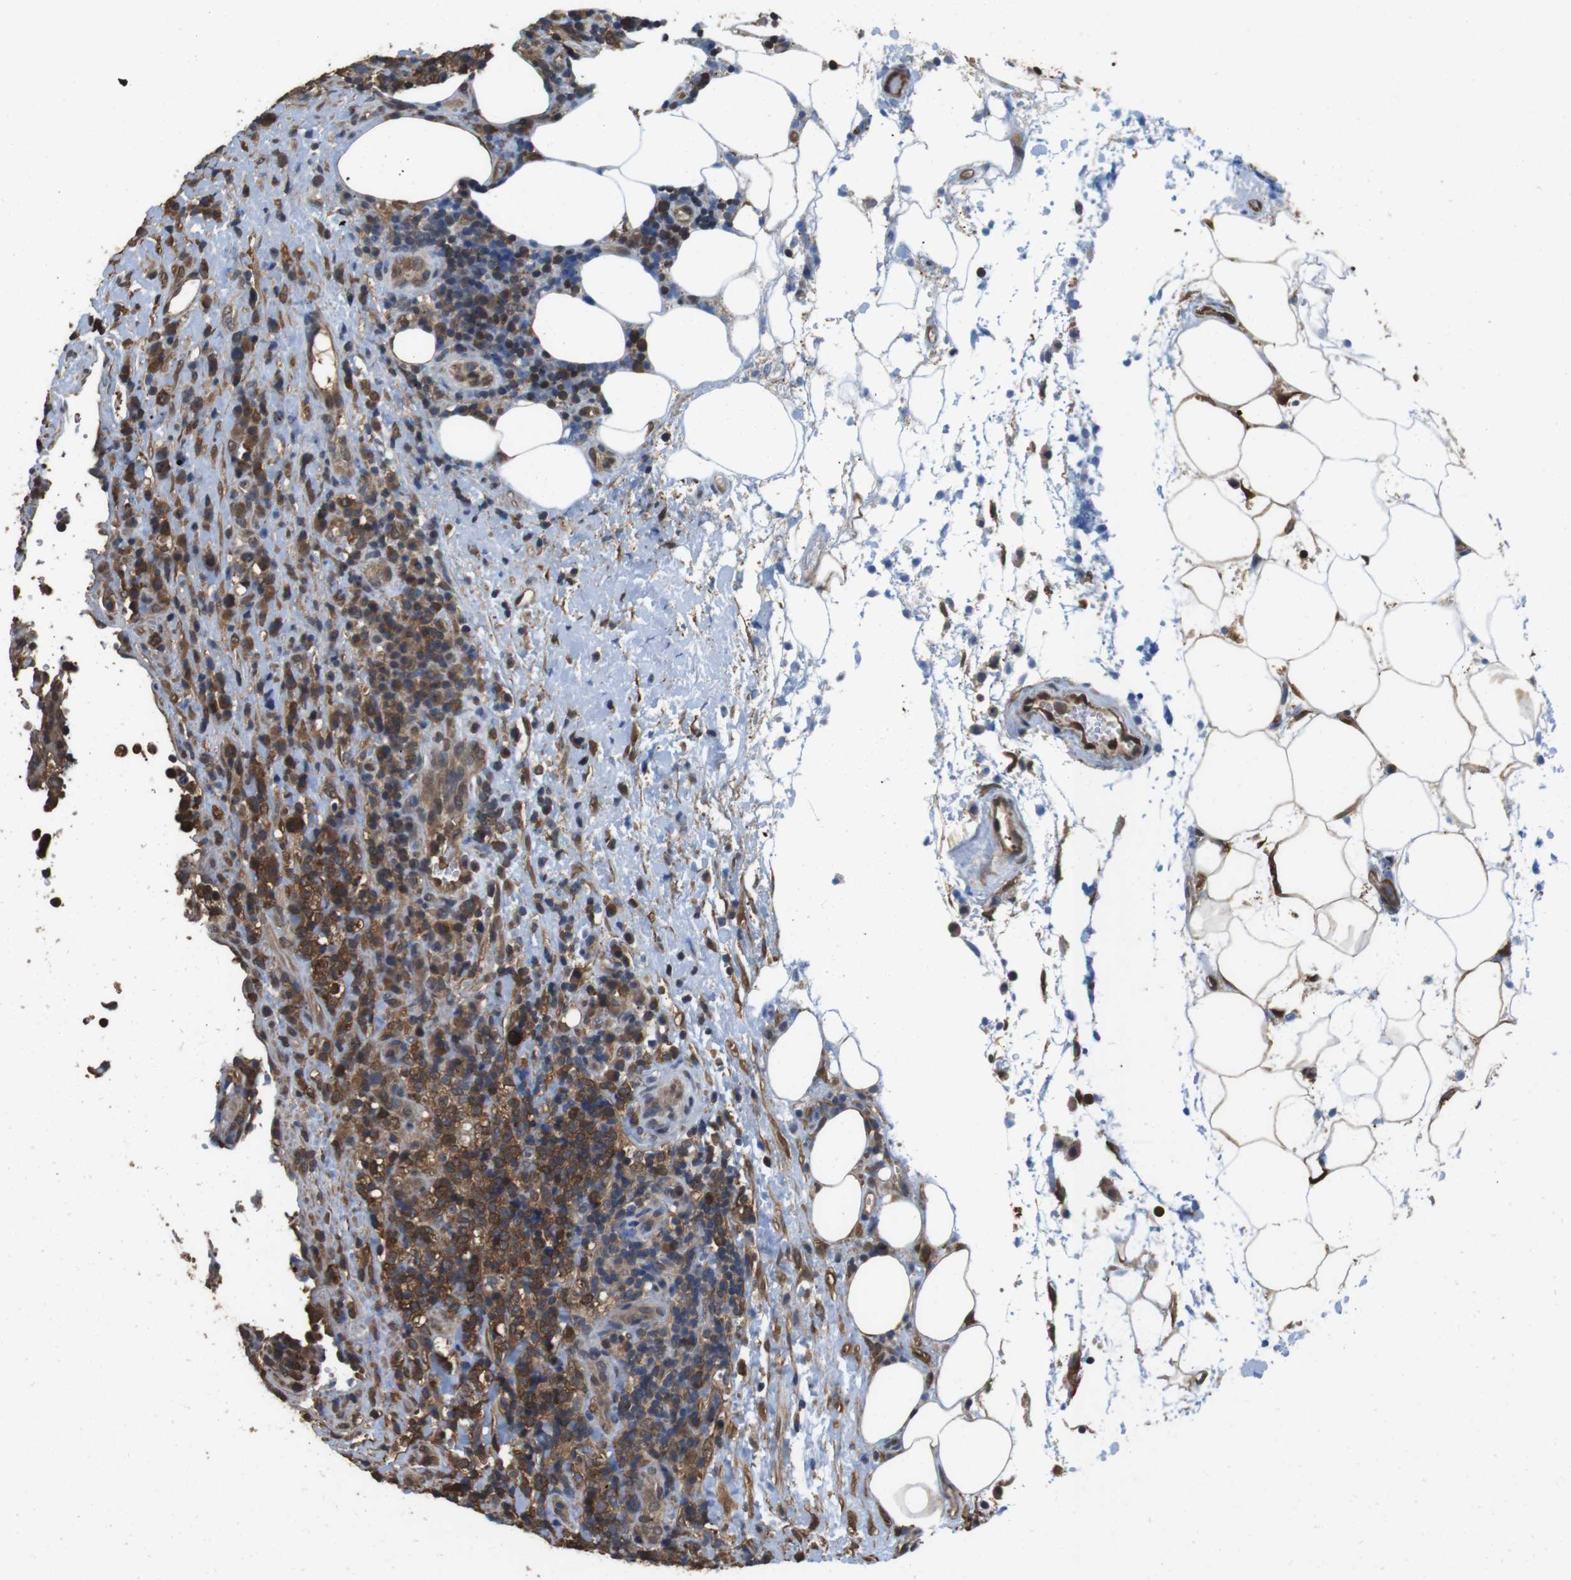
{"staining": {"intensity": "moderate", "quantity": ">75%", "location": "cytoplasmic/membranous,nuclear"}, "tissue": "lymphoma", "cell_type": "Tumor cells", "image_type": "cancer", "snomed": [{"axis": "morphology", "description": "Malignant lymphoma, non-Hodgkin's type, High grade"}, {"axis": "topography", "description": "Lymph node"}], "caption": "IHC micrograph of lymphoma stained for a protein (brown), which displays medium levels of moderate cytoplasmic/membranous and nuclear expression in about >75% of tumor cells.", "gene": "LDHA", "patient": {"sex": "female", "age": 76}}